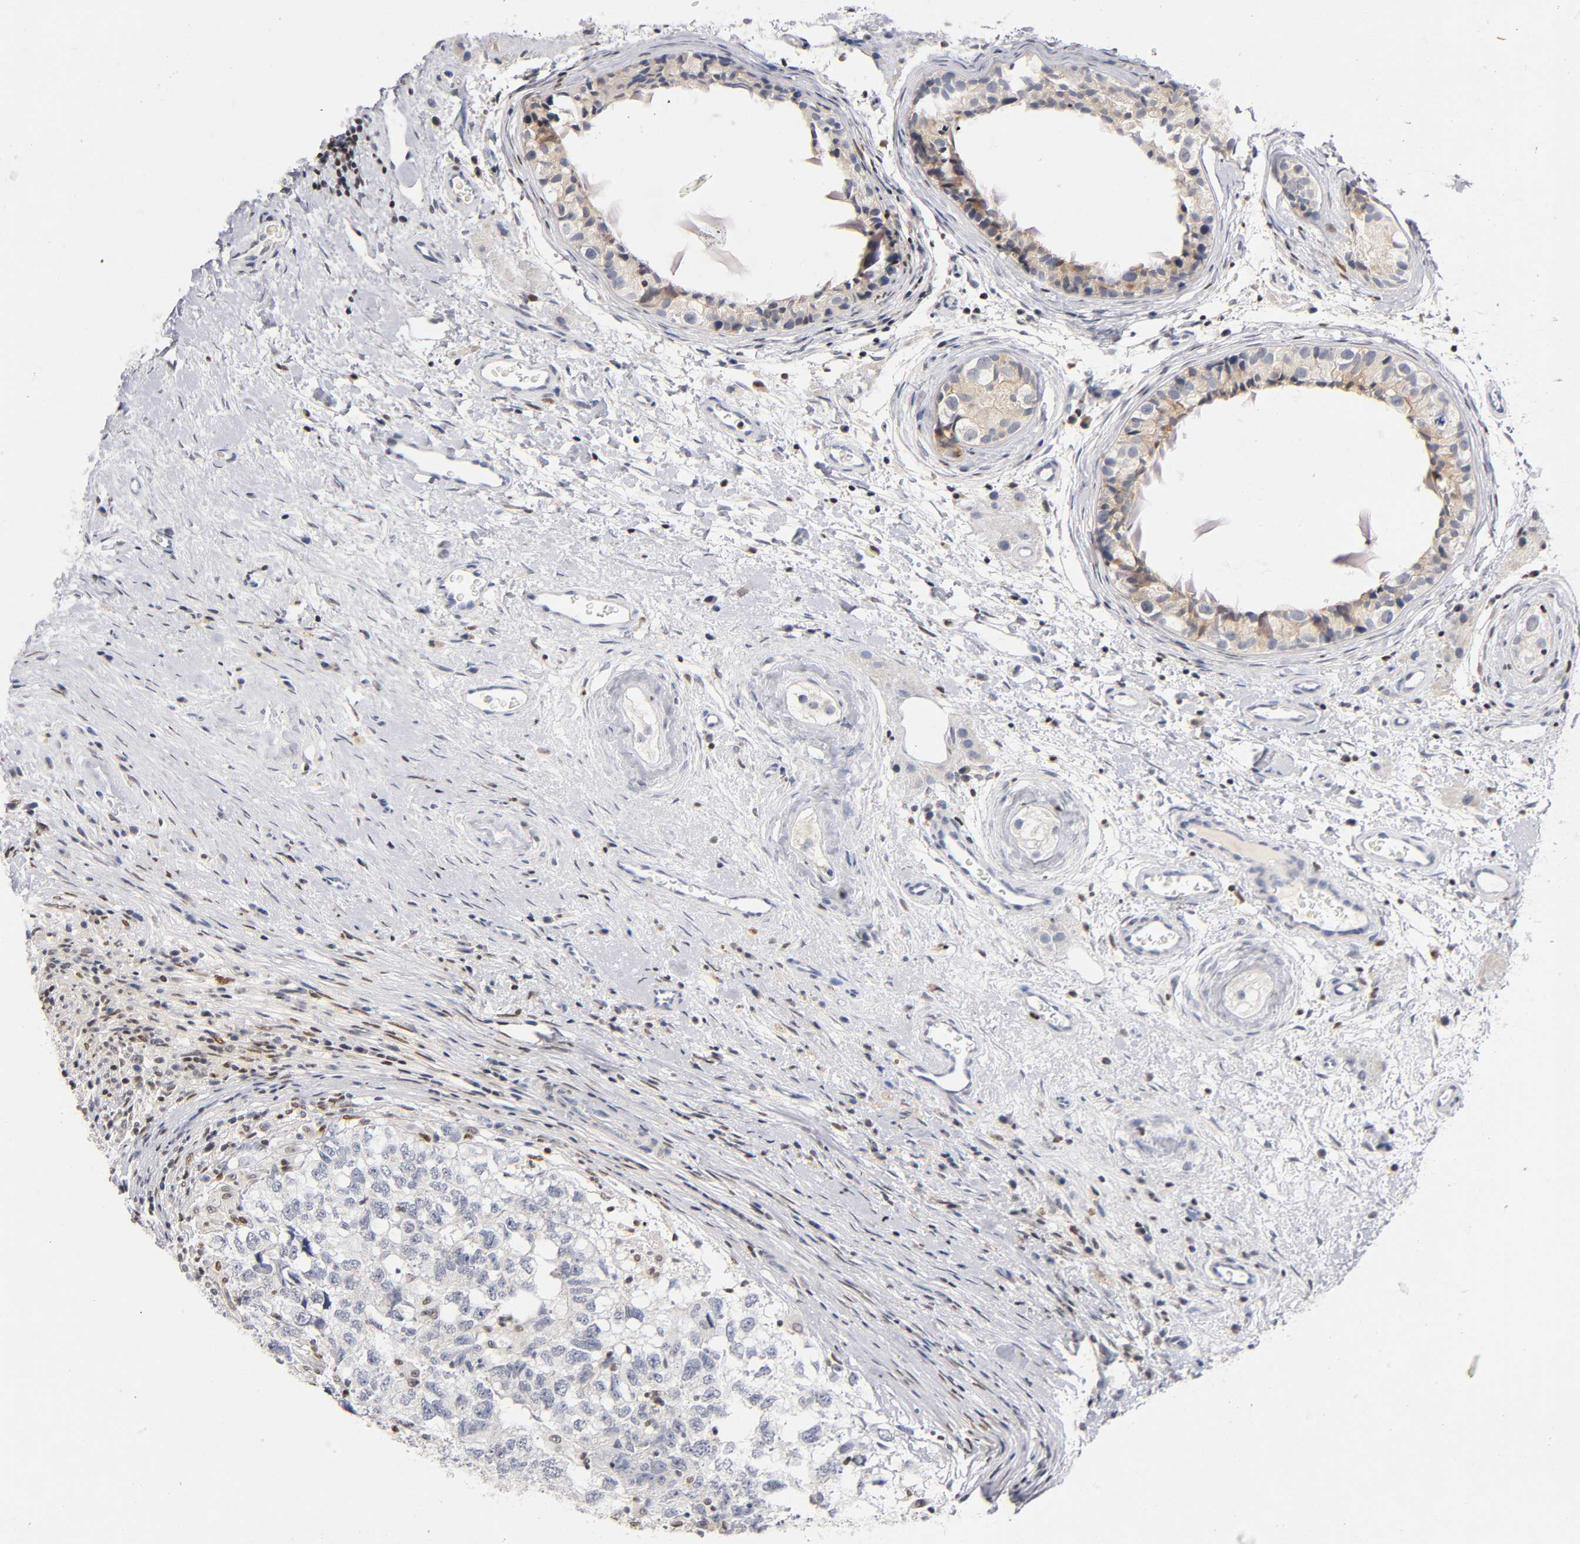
{"staining": {"intensity": "negative", "quantity": "none", "location": "none"}, "tissue": "testis cancer", "cell_type": "Tumor cells", "image_type": "cancer", "snomed": [{"axis": "morphology", "description": "Carcinoma, Embryonal, NOS"}, {"axis": "topography", "description": "Testis"}], "caption": "This histopathology image is of testis embryonal carcinoma stained with IHC to label a protein in brown with the nuclei are counter-stained blue. There is no positivity in tumor cells.", "gene": "RUNX1", "patient": {"sex": "male", "age": 21}}